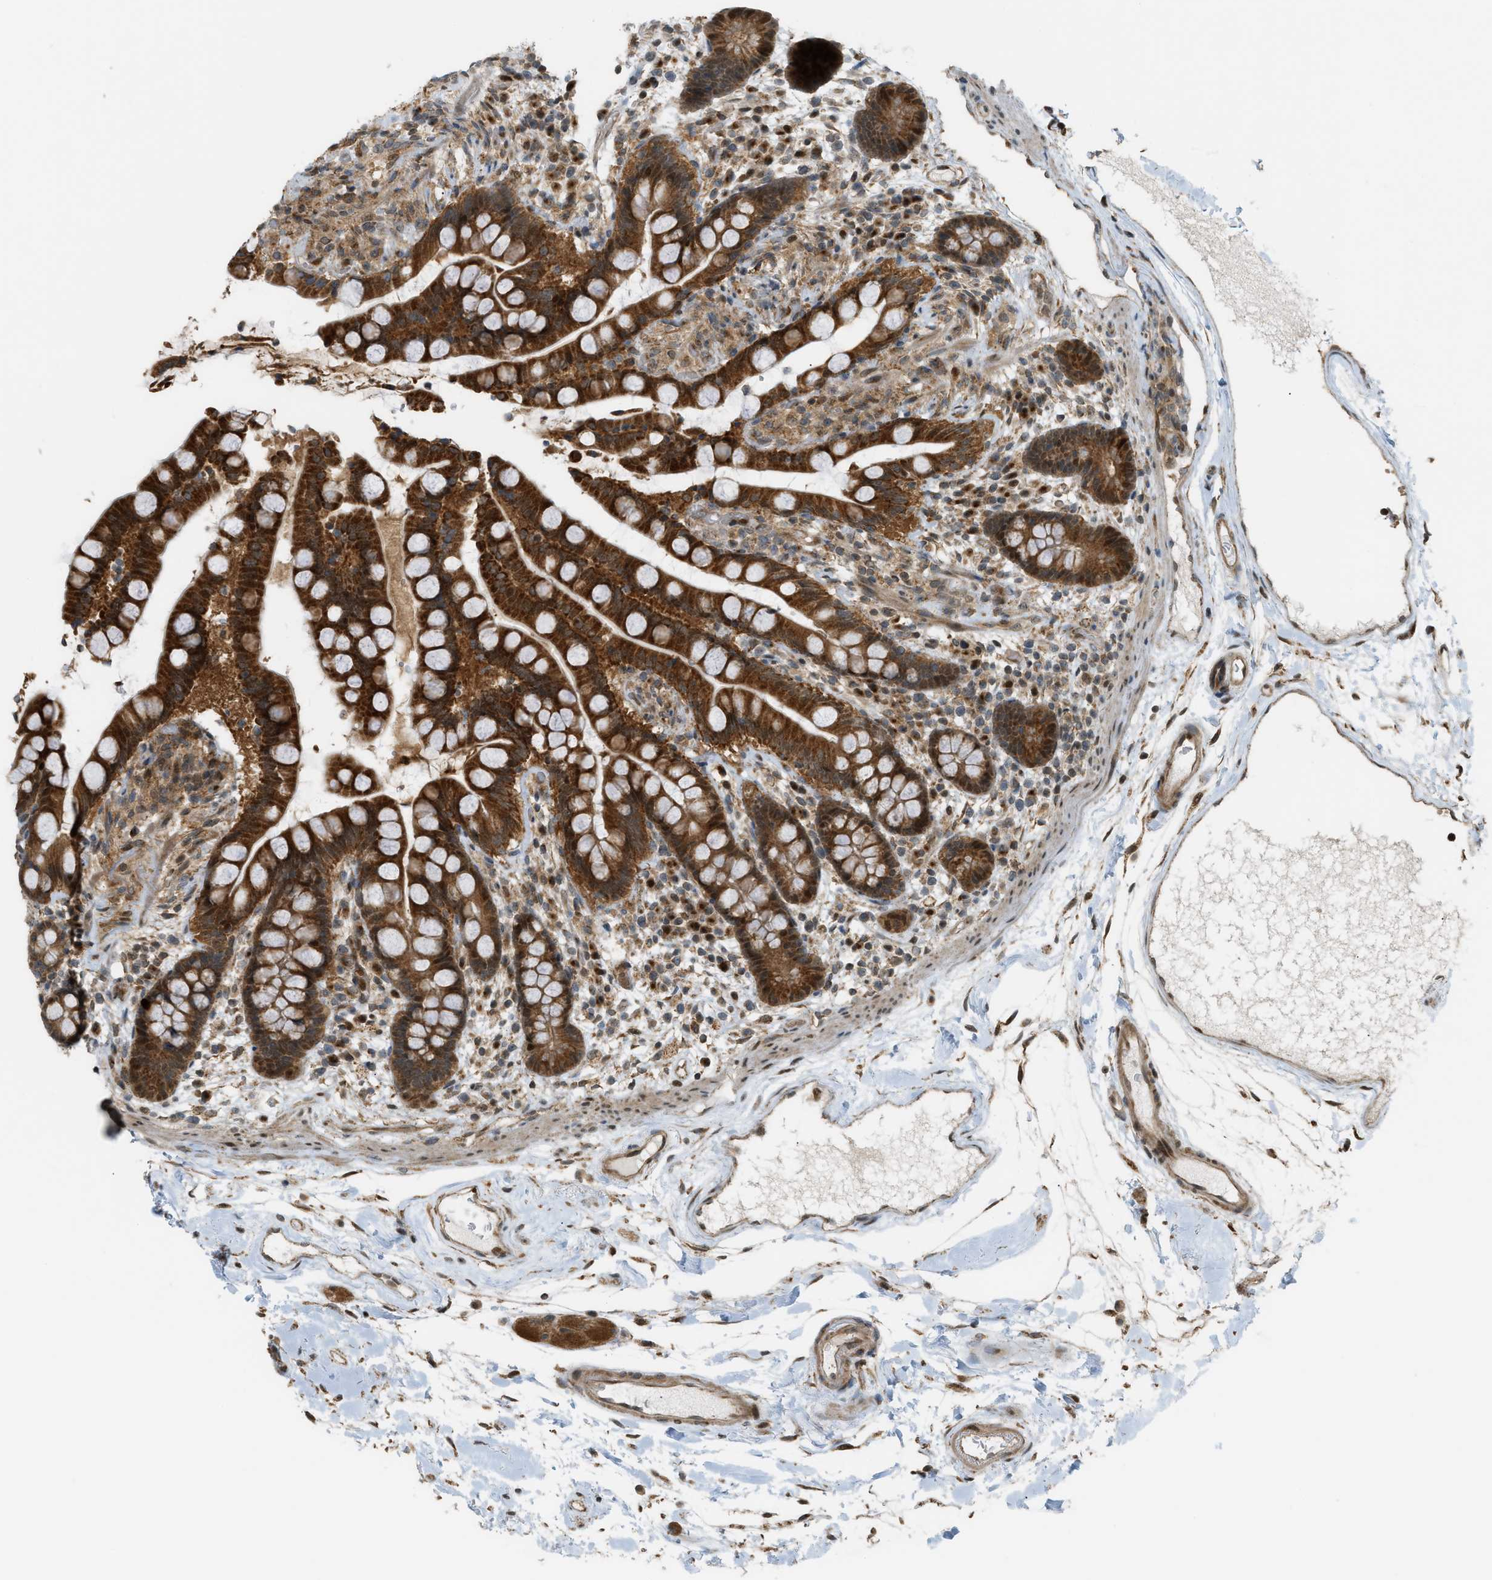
{"staining": {"intensity": "moderate", "quantity": ">75%", "location": "cytoplasmic/membranous,nuclear"}, "tissue": "colon", "cell_type": "Endothelial cells", "image_type": "normal", "snomed": [{"axis": "morphology", "description": "Normal tissue, NOS"}, {"axis": "topography", "description": "Colon"}], "caption": "Normal colon was stained to show a protein in brown. There is medium levels of moderate cytoplasmic/membranous,nuclear staining in approximately >75% of endothelial cells. (Brightfield microscopy of DAB IHC at high magnification).", "gene": "CCDC186", "patient": {"sex": "male", "age": 73}}